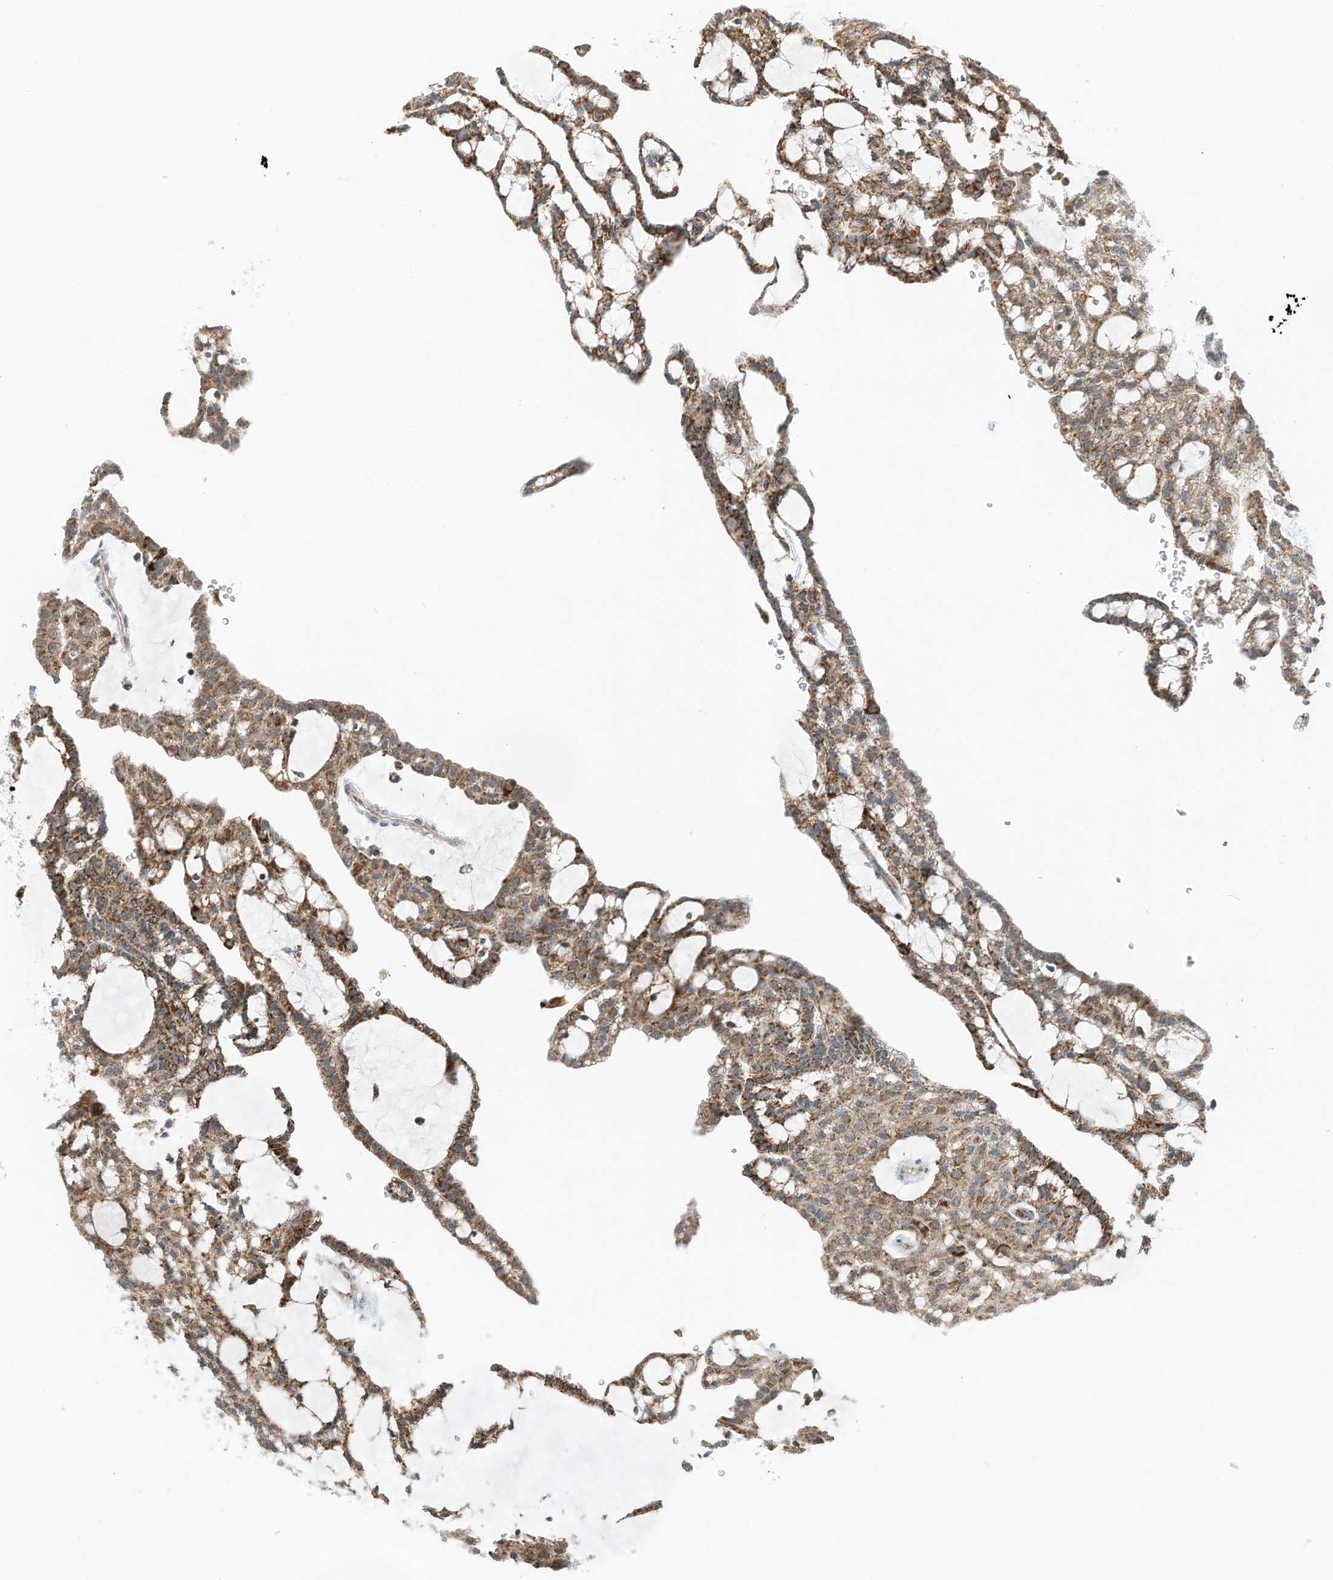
{"staining": {"intensity": "moderate", "quantity": ">75%", "location": "cytoplasmic/membranous"}, "tissue": "renal cancer", "cell_type": "Tumor cells", "image_type": "cancer", "snomed": [{"axis": "morphology", "description": "Adenocarcinoma, NOS"}, {"axis": "topography", "description": "Kidney"}], "caption": "Approximately >75% of tumor cells in human adenocarcinoma (renal) show moderate cytoplasmic/membranous protein expression as visualized by brown immunohistochemical staining.", "gene": "RMND1", "patient": {"sex": "male", "age": 63}}